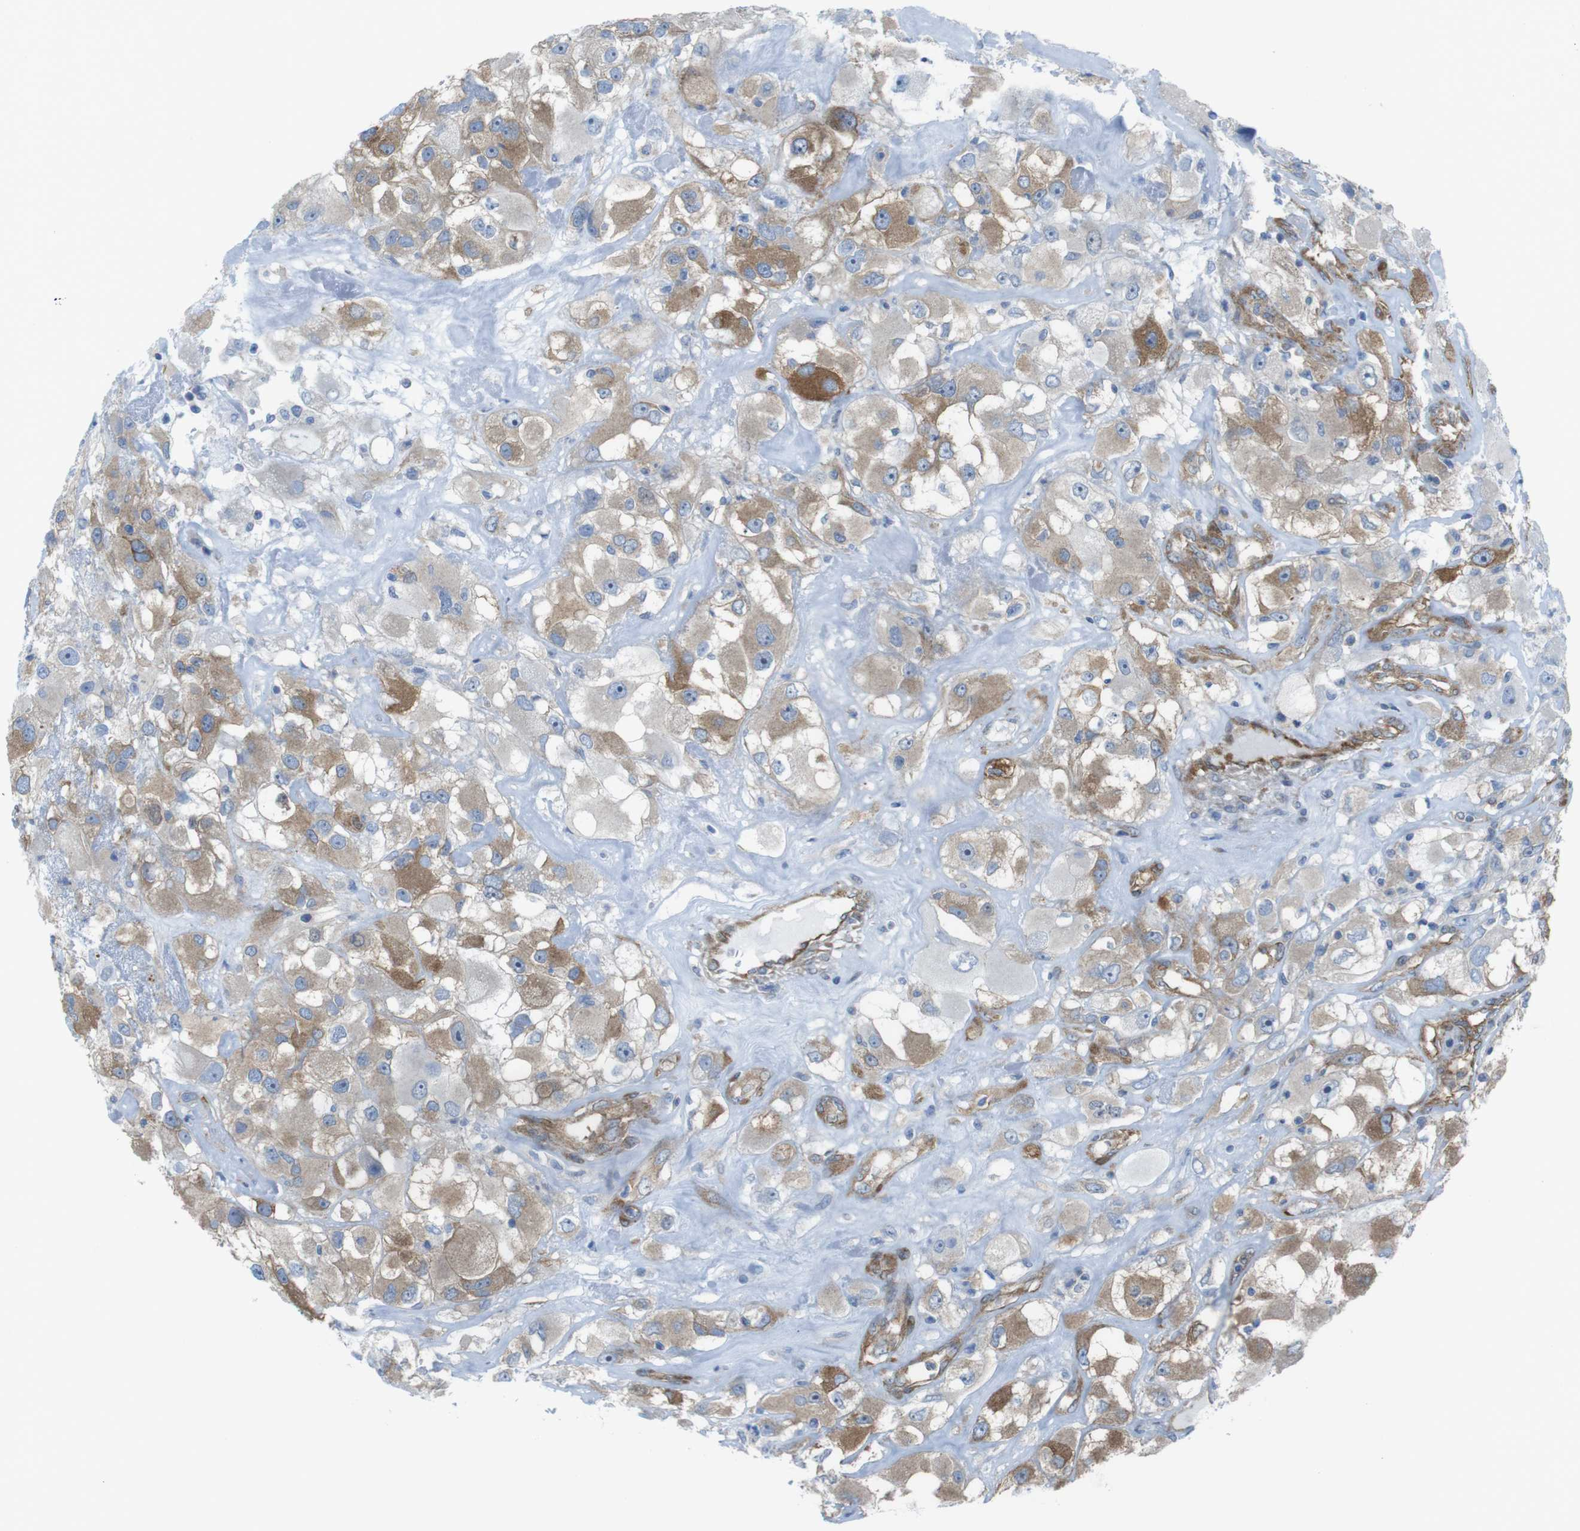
{"staining": {"intensity": "moderate", "quantity": ">75%", "location": "cytoplasmic/membranous"}, "tissue": "renal cancer", "cell_type": "Tumor cells", "image_type": "cancer", "snomed": [{"axis": "morphology", "description": "Adenocarcinoma, NOS"}, {"axis": "topography", "description": "Kidney"}], "caption": "Renal adenocarcinoma stained with immunohistochemistry (IHC) shows moderate cytoplasmic/membranous positivity in approximately >75% of tumor cells.", "gene": "DIAPH2", "patient": {"sex": "female", "age": 52}}